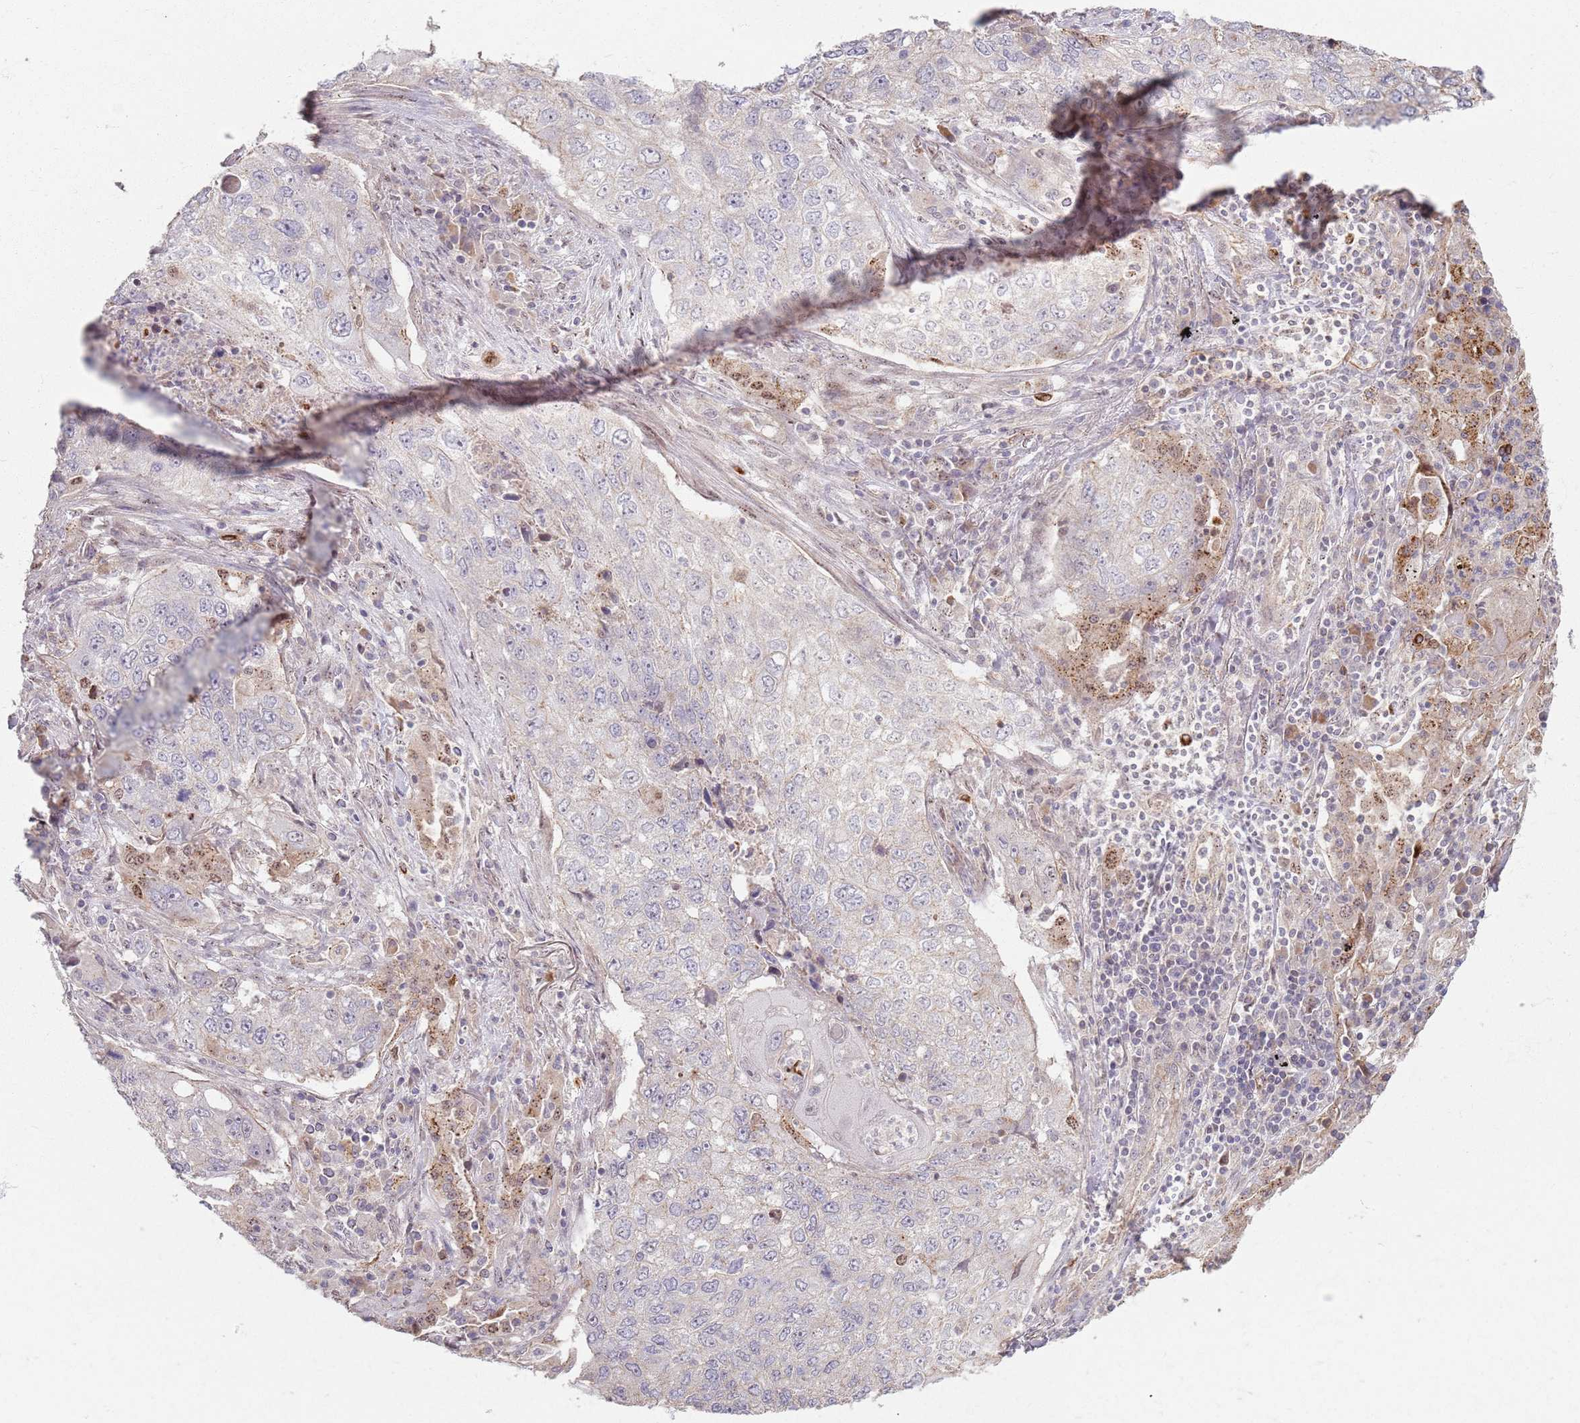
{"staining": {"intensity": "negative", "quantity": "none", "location": "none"}, "tissue": "lung cancer", "cell_type": "Tumor cells", "image_type": "cancer", "snomed": [{"axis": "morphology", "description": "Squamous cell carcinoma, NOS"}, {"axis": "topography", "description": "Lung"}], "caption": "An image of human lung squamous cell carcinoma is negative for staining in tumor cells. (DAB (3,3'-diaminobenzidine) IHC with hematoxylin counter stain).", "gene": "KCNA5", "patient": {"sex": "female", "age": 63}}